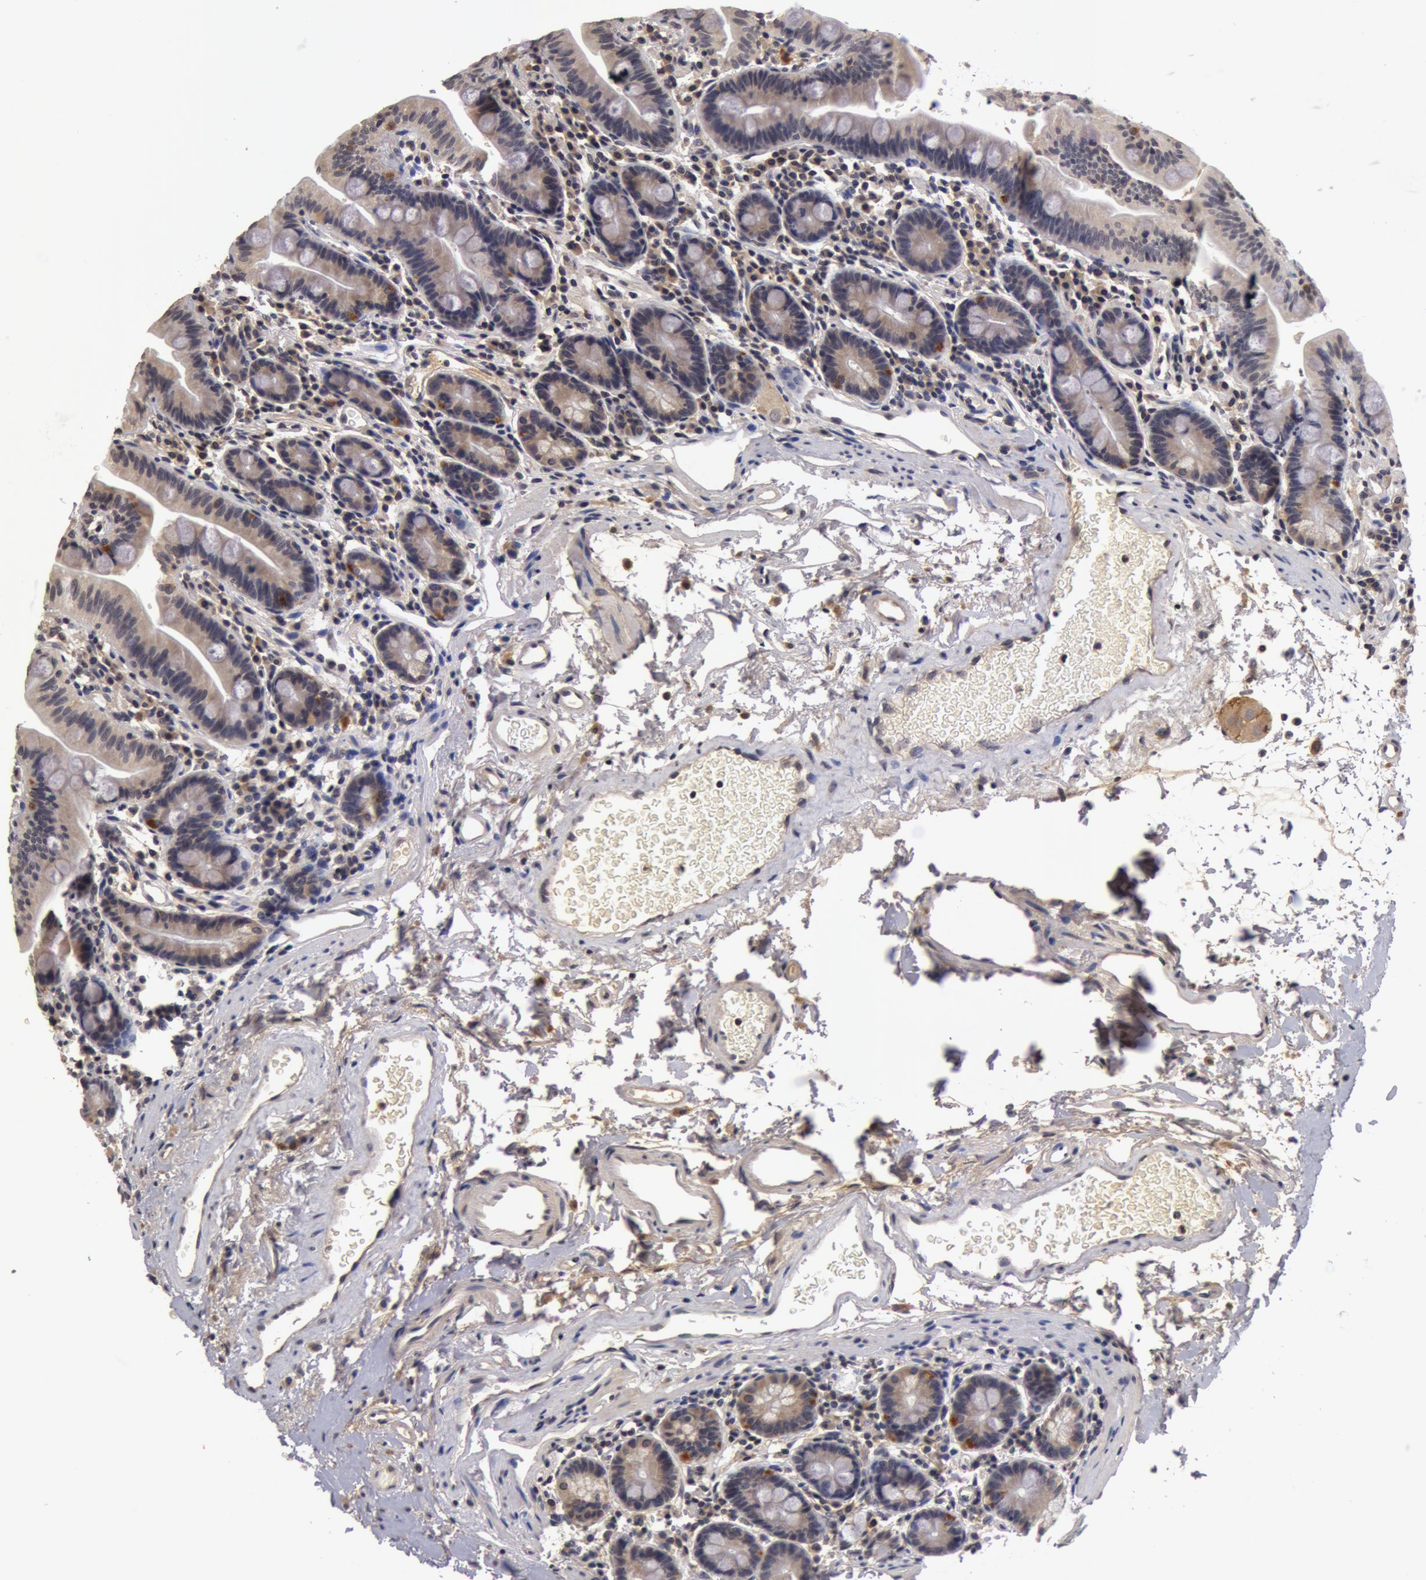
{"staining": {"intensity": "weak", "quantity": ">75%", "location": "cytoplasmic/membranous"}, "tissue": "small intestine", "cell_type": "Glandular cells", "image_type": "normal", "snomed": [{"axis": "morphology", "description": "Normal tissue, NOS"}, {"axis": "topography", "description": "Small intestine"}], "caption": "Immunohistochemistry histopathology image of unremarkable small intestine stained for a protein (brown), which exhibits low levels of weak cytoplasmic/membranous expression in about >75% of glandular cells.", "gene": "BCHE", "patient": {"sex": "male", "age": 79}}